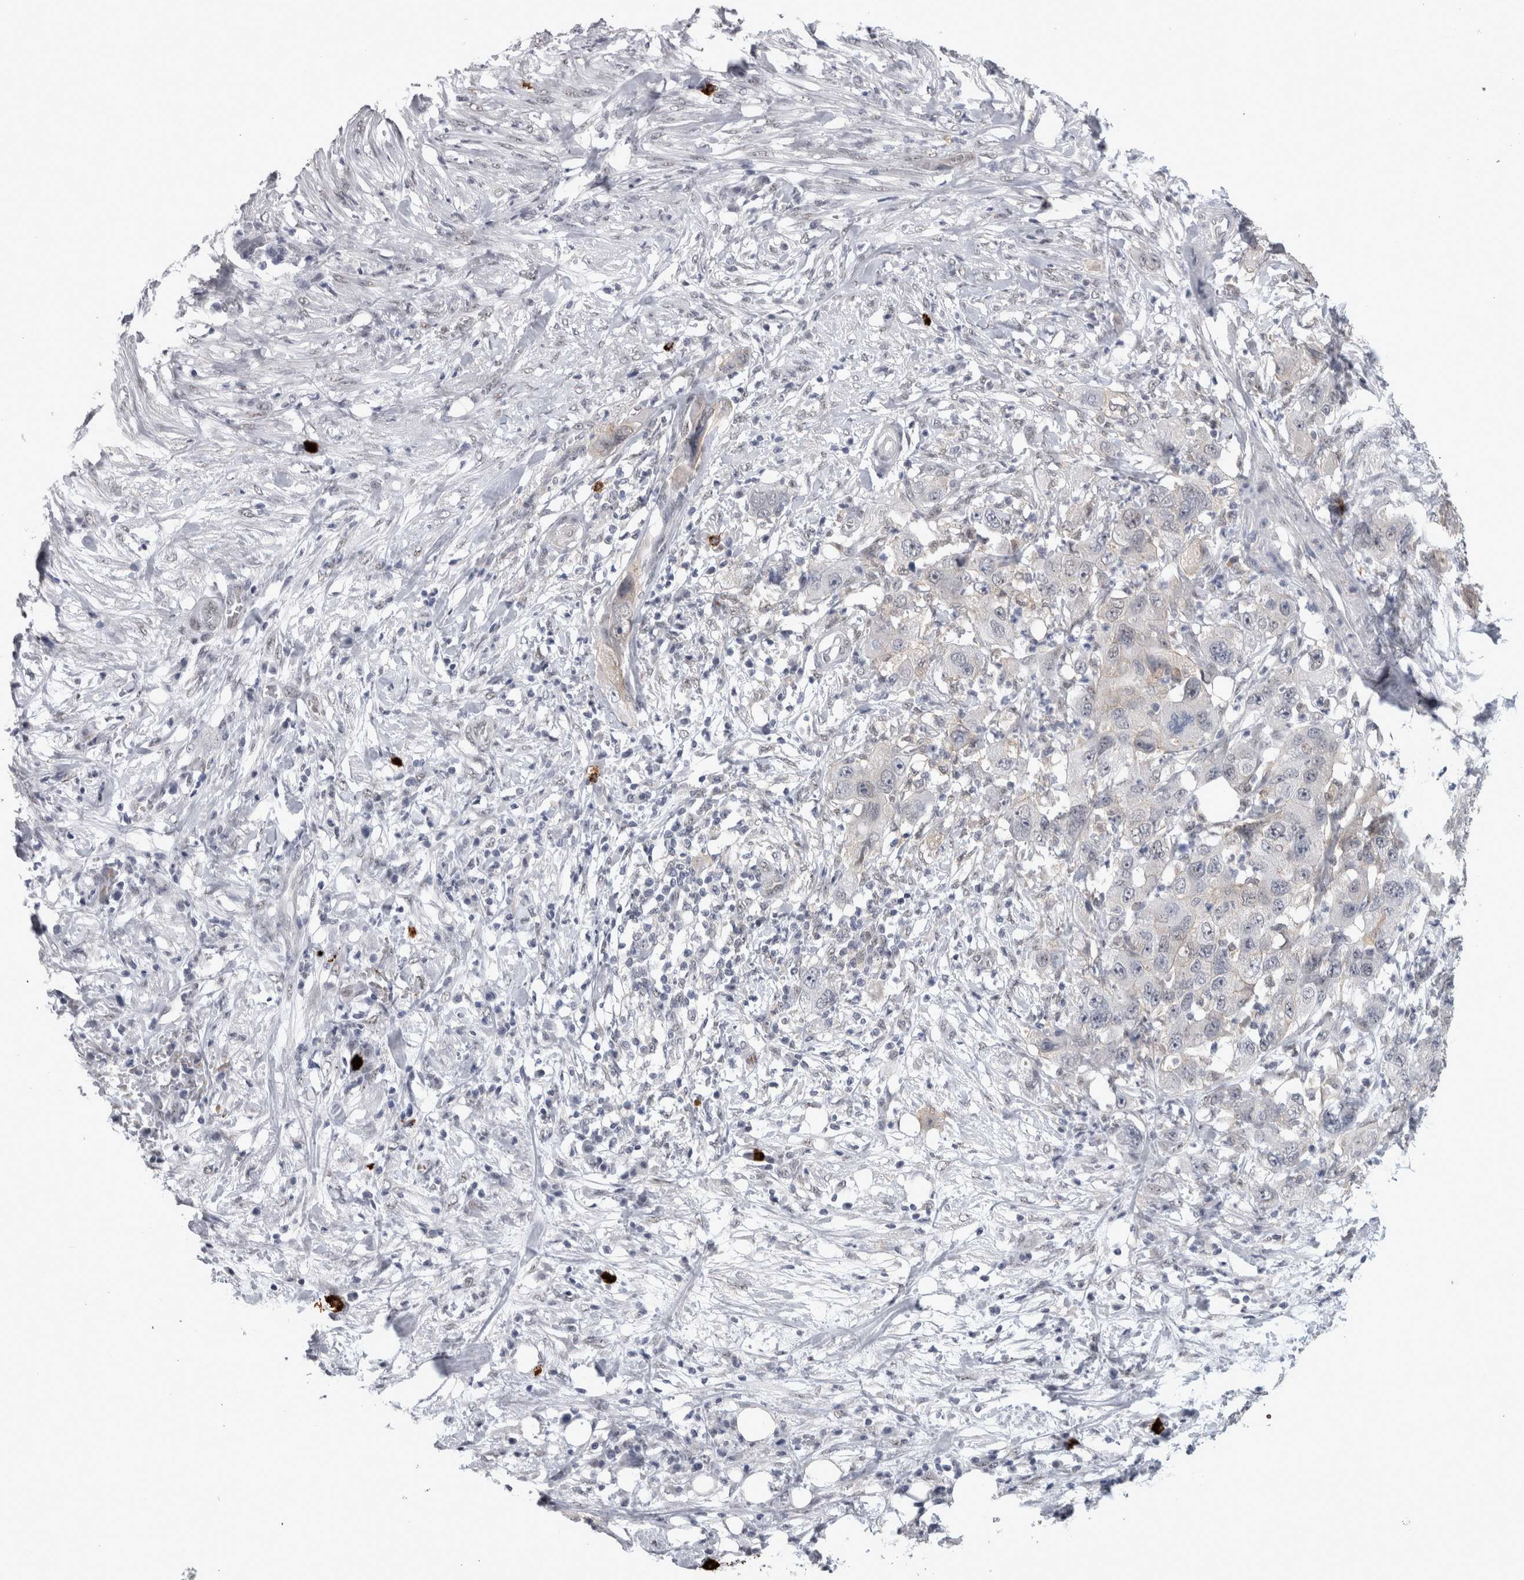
{"staining": {"intensity": "negative", "quantity": "none", "location": "none"}, "tissue": "pancreatic cancer", "cell_type": "Tumor cells", "image_type": "cancer", "snomed": [{"axis": "morphology", "description": "Adenocarcinoma, NOS"}, {"axis": "topography", "description": "Pancreas"}], "caption": "This is a micrograph of IHC staining of pancreatic cancer (adenocarcinoma), which shows no expression in tumor cells.", "gene": "PEBP4", "patient": {"sex": "female", "age": 78}}